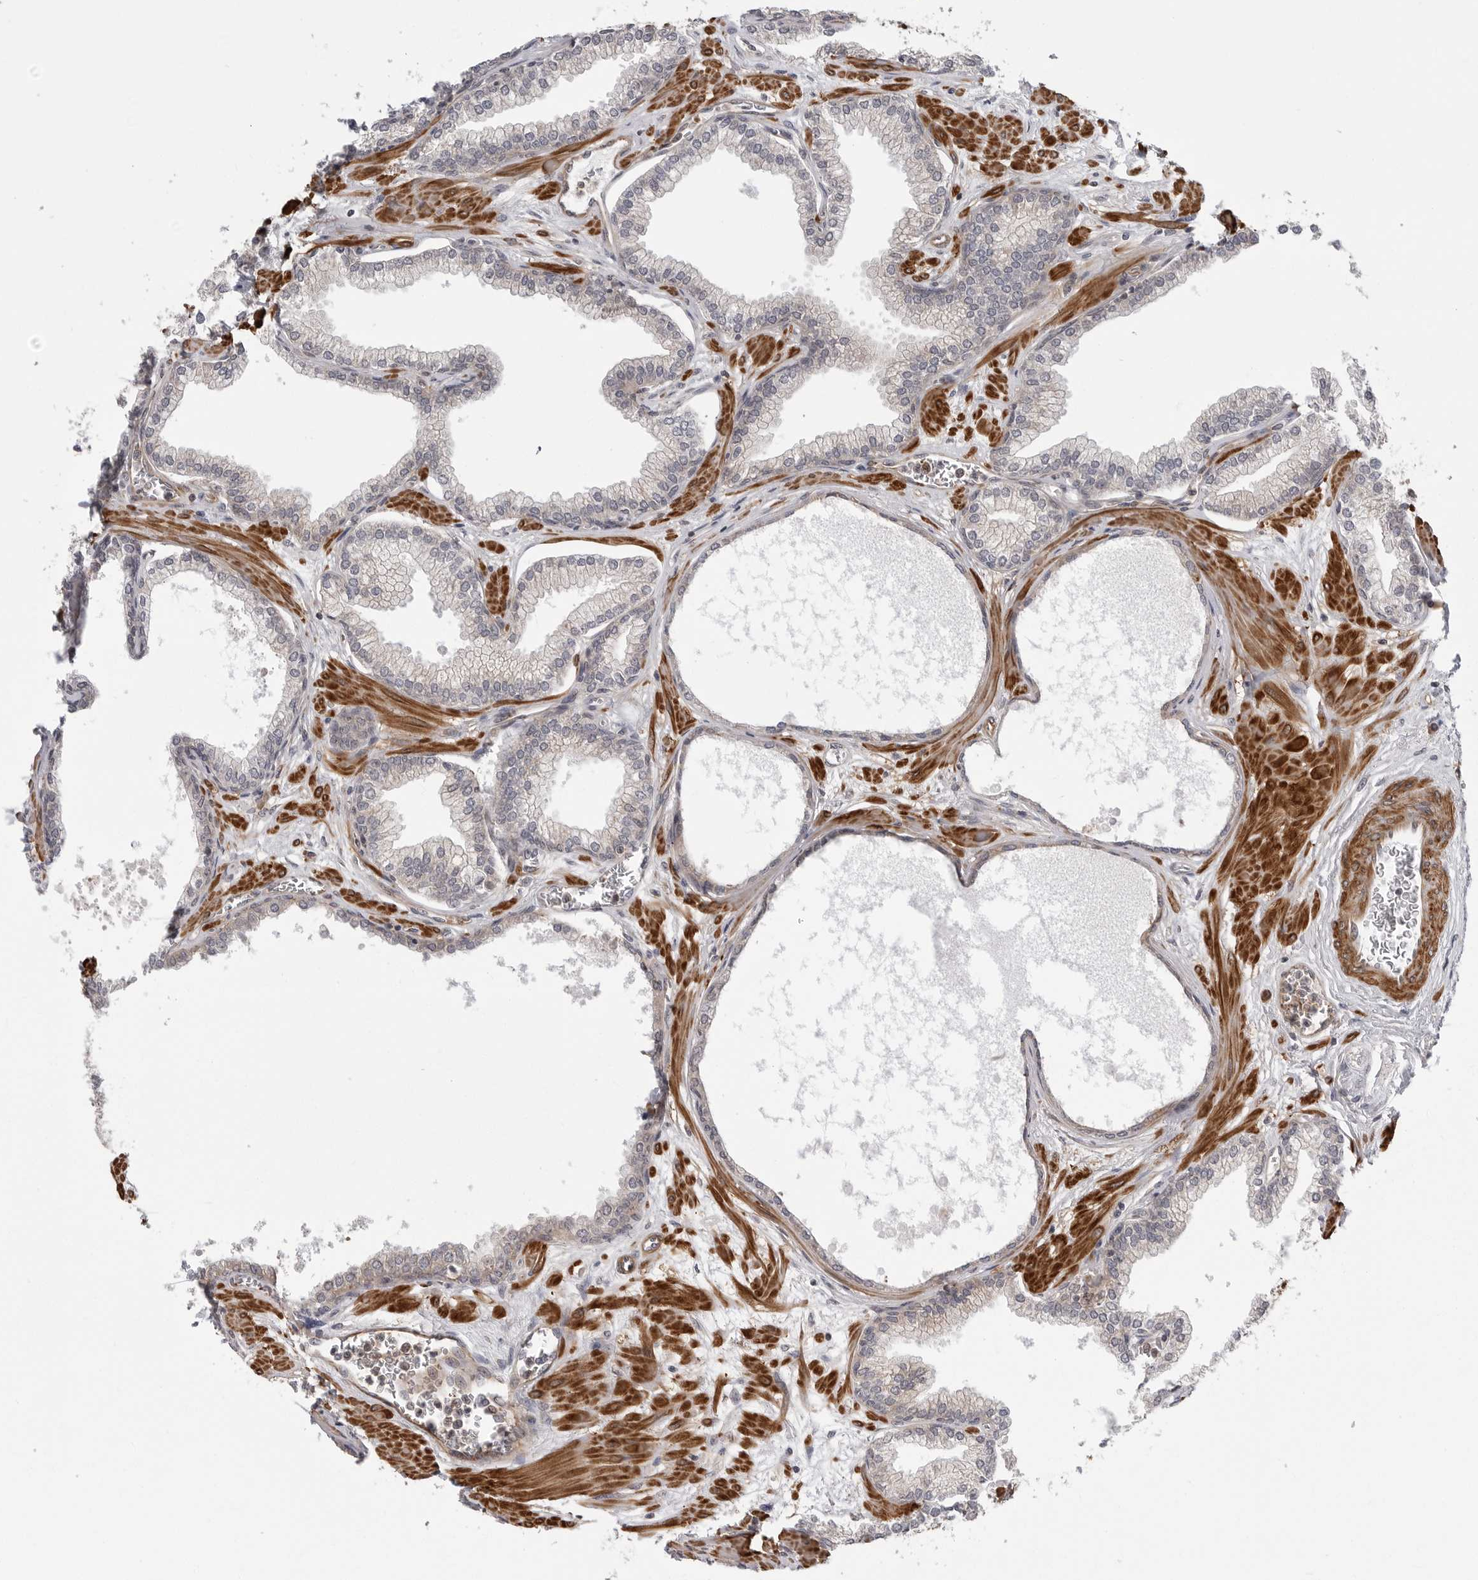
{"staining": {"intensity": "weak", "quantity": "<25%", "location": "cytoplasmic/membranous"}, "tissue": "prostate", "cell_type": "Glandular cells", "image_type": "normal", "snomed": [{"axis": "morphology", "description": "Normal tissue, NOS"}, {"axis": "morphology", "description": "Urothelial carcinoma, Low grade"}, {"axis": "topography", "description": "Urinary bladder"}, {"axis": "topography", "description": "Prostate"}], "caption": "DAB immunohistochemical staining of normal prostate shows no significant expression in glandular cells.", "gene": "SCP2", "patient": {"sex": "male", "age": 60}}